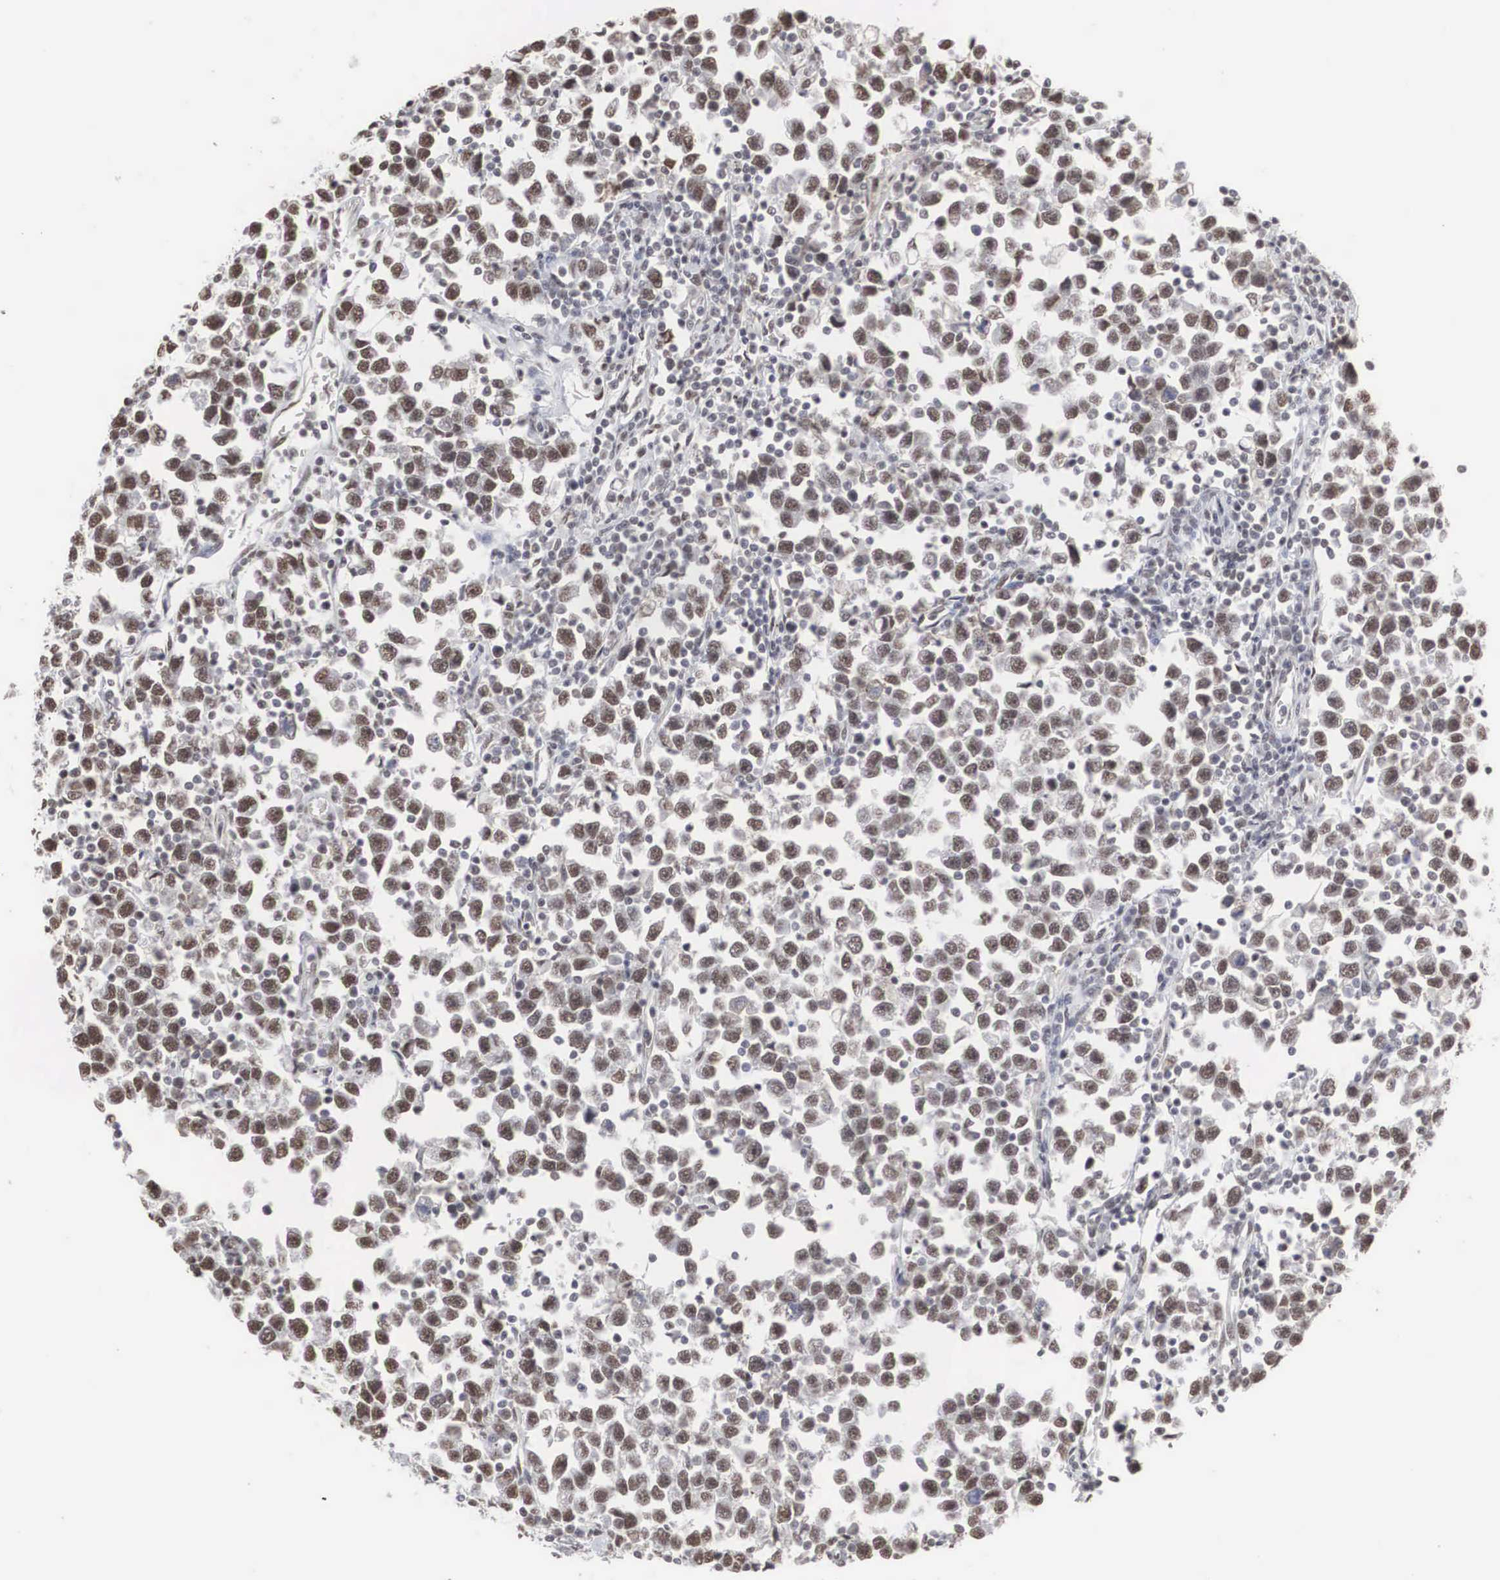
{"staining": {"intensity": "weak", "quantity": "25%-75%", "location": "nuclear"}, "tissue": "testis cancer", "cell_type": "Tumor cells", "image_type": "cancer", "snomed": [{"axis": "morphology", "description": "Seminoma, NOS"}, {"axis": "topography", "description": "Testis"}], "caption": "Testis cancer stained for a protein demonstrates weak nuclear positivity in tumor cells. The staining is performed using DAB (3,3'-diaminobenzidine) brown chromogen to label protein expression. The nuclei are counter-stained blue using hematoxylin.", "gene": "AUTS2", "patient": {"sex": "male", "age": 43}}